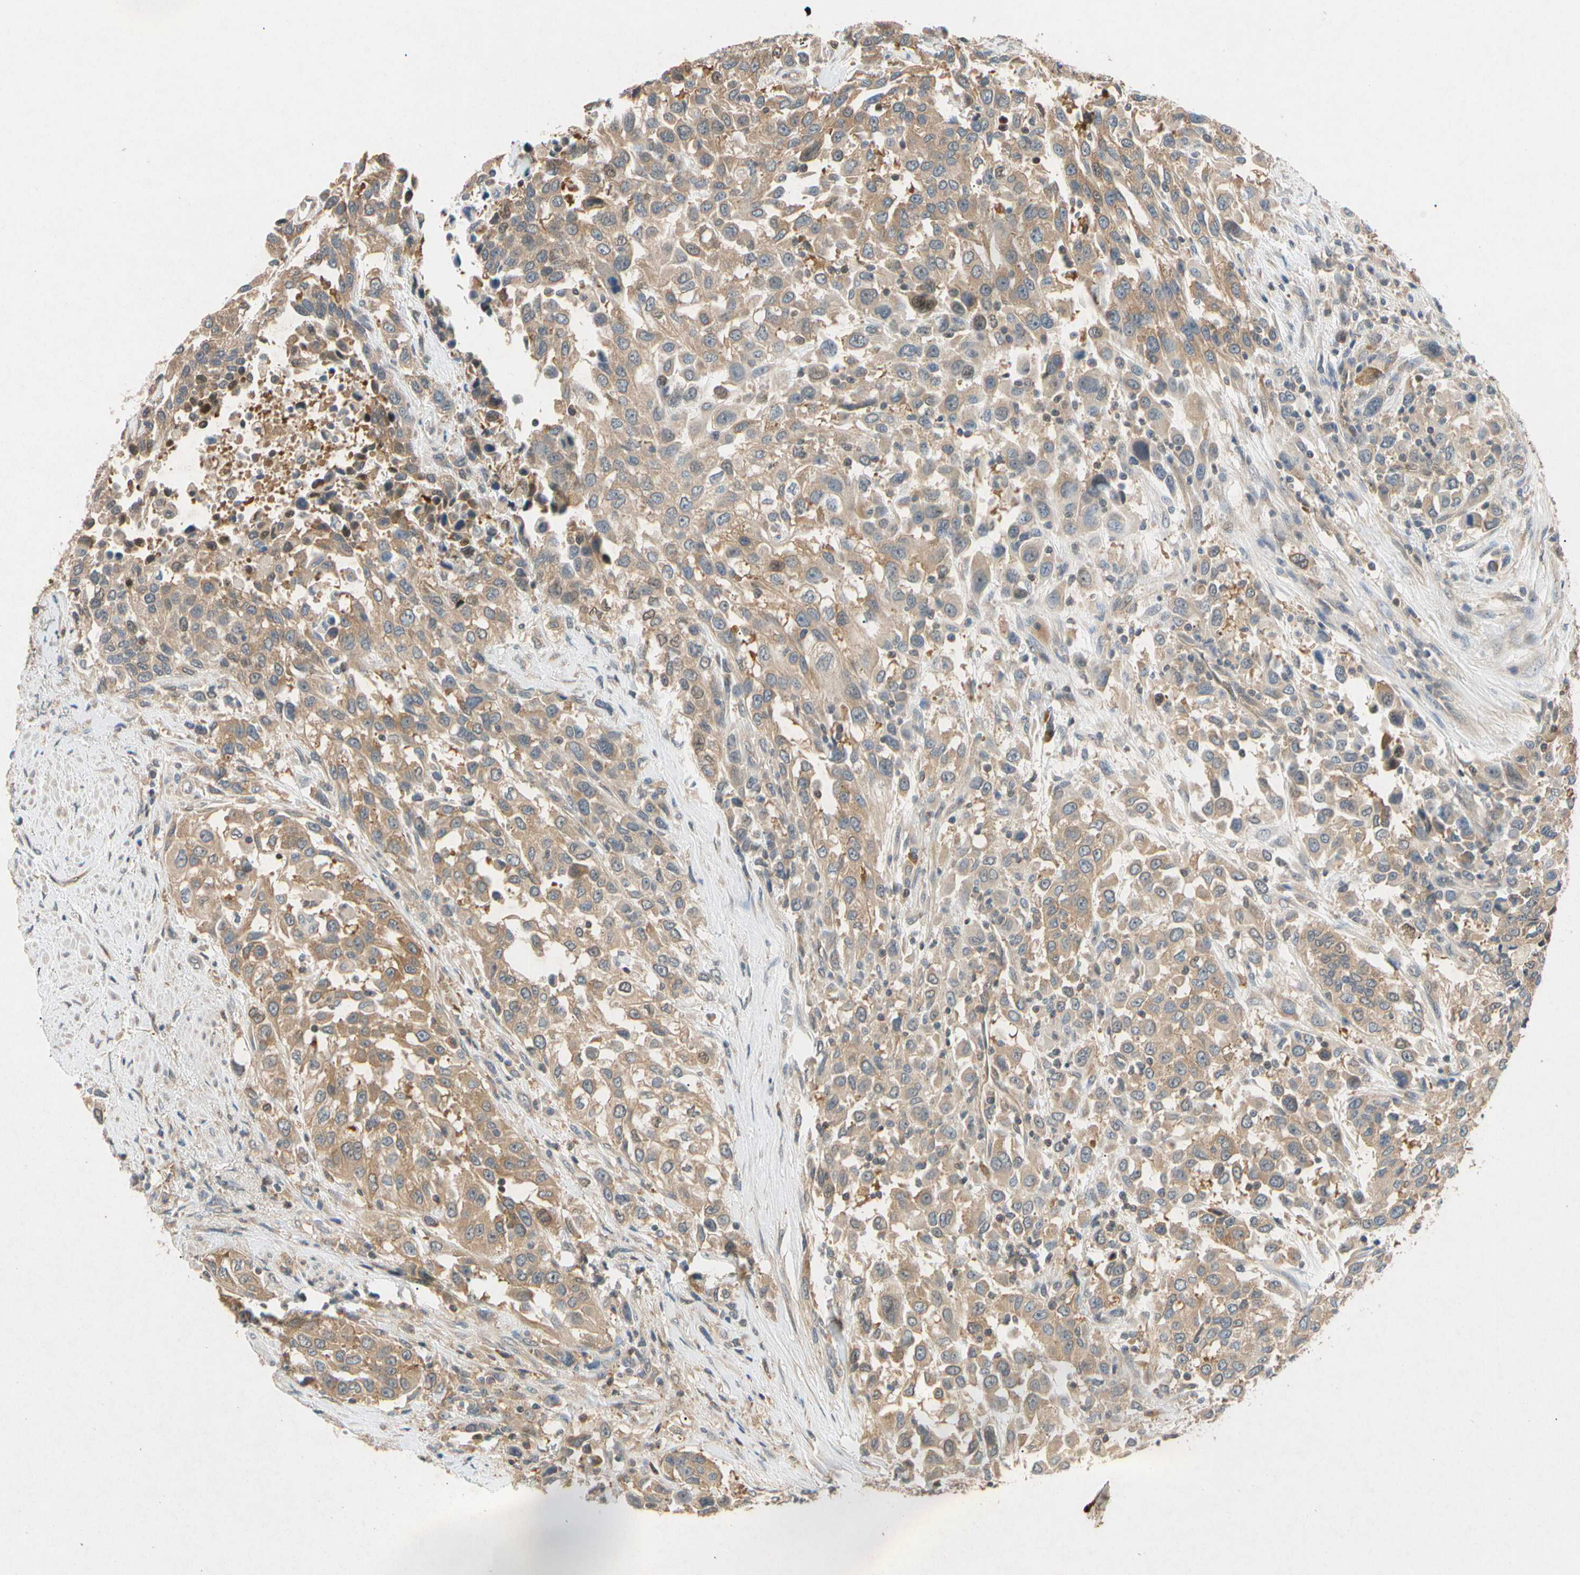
{"staining": {"intensity": "weak", "quantity": ">75%", "location": "cytoplasmic/membranous"}, "tissue": "urothelial cancer", "cell_type": "Tumor cells", "image_type": "cancer", "snomed": [{"axis": "morphology", "description": "Urothelial carcinoma, High grade"}, {"axis": "topography", "description": "Urinary bladder"}], "caption": "Tumor cells exhibit weak cytoplasmic/membranous staining in about >75% of cells in high-grade urothelial carcinoma.", "gene": "EIF1AX", "patient": {"sex": "female", "age": 80}}